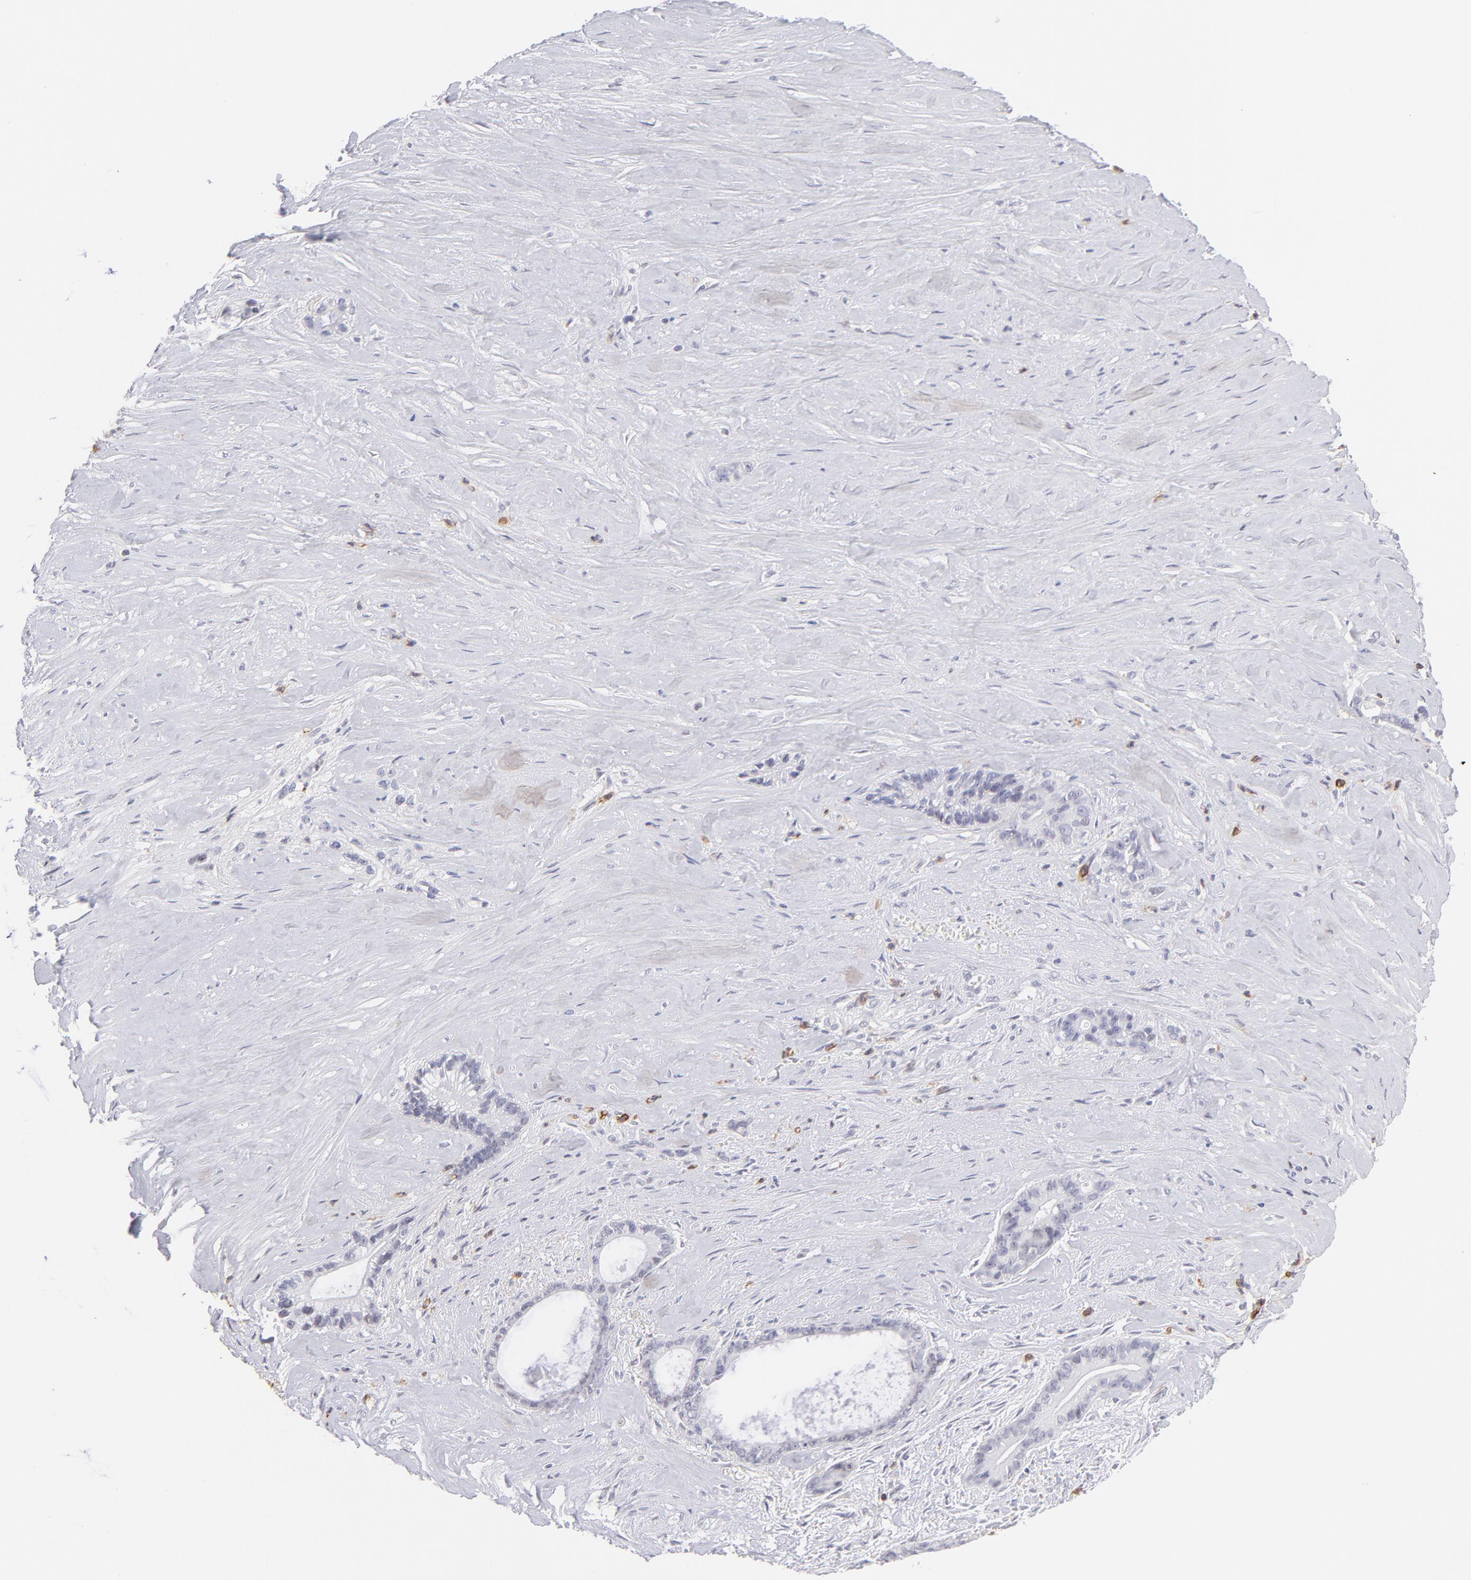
{"staining": {"intensity": "negative", "quantity": "none", "location": "none"}, "tissue": "liver cancer", "cell_type": "Tumor cells", "image_type": "cancer", "snomed": [{"axis": "morphology", "description": "Cholangiocarcinoma"}, {"axis": "topography", "description": "Liver"}], "caption": "Human liver cancer stained for a protein using IHC reveals no expression in tumor cells.", "gene": "LTB4R", "patient": {"sex": "female", "age": 55}}